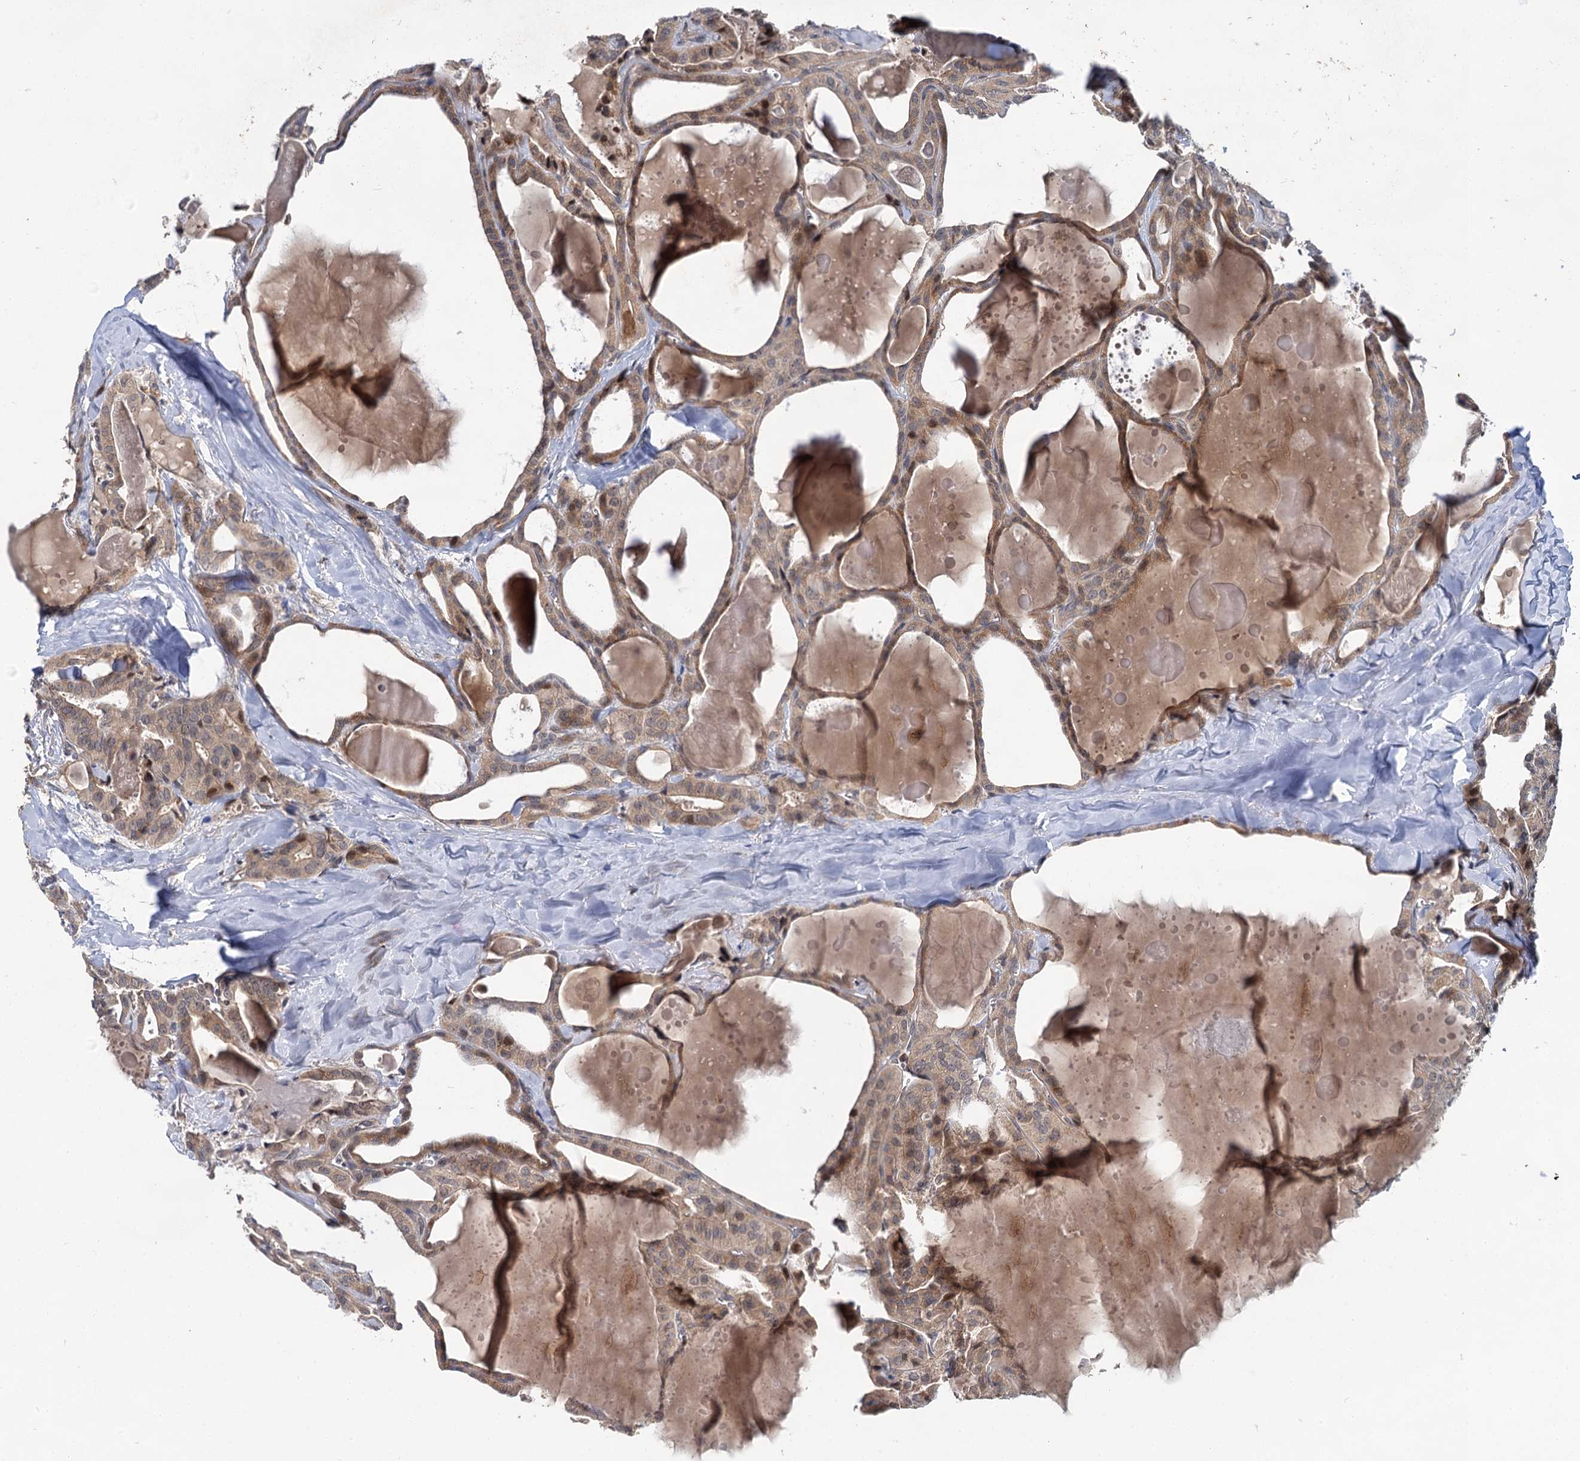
{"staining": {"intensity": "weak", "quantity": ">75%", "location": "cytoplasmic/membranous,nuclear"}, "tissue": "thyroid cancer", "cell_type": "Tumor cells", "image_type": "cancer", "snomed": [{"axis": "morphology", "description": "Papillary adenocarcinoma, NOS"}, {"axis": "topography", "description": "Thyroid gland"}], "caption": "A brown stain labels weak cytoplasmic/membranous and nuclear positivity of a protein in human thyroid cancer tumor cells.", "gene": "ABLIM1", "patient": {"sex": "male", "age": 52}}